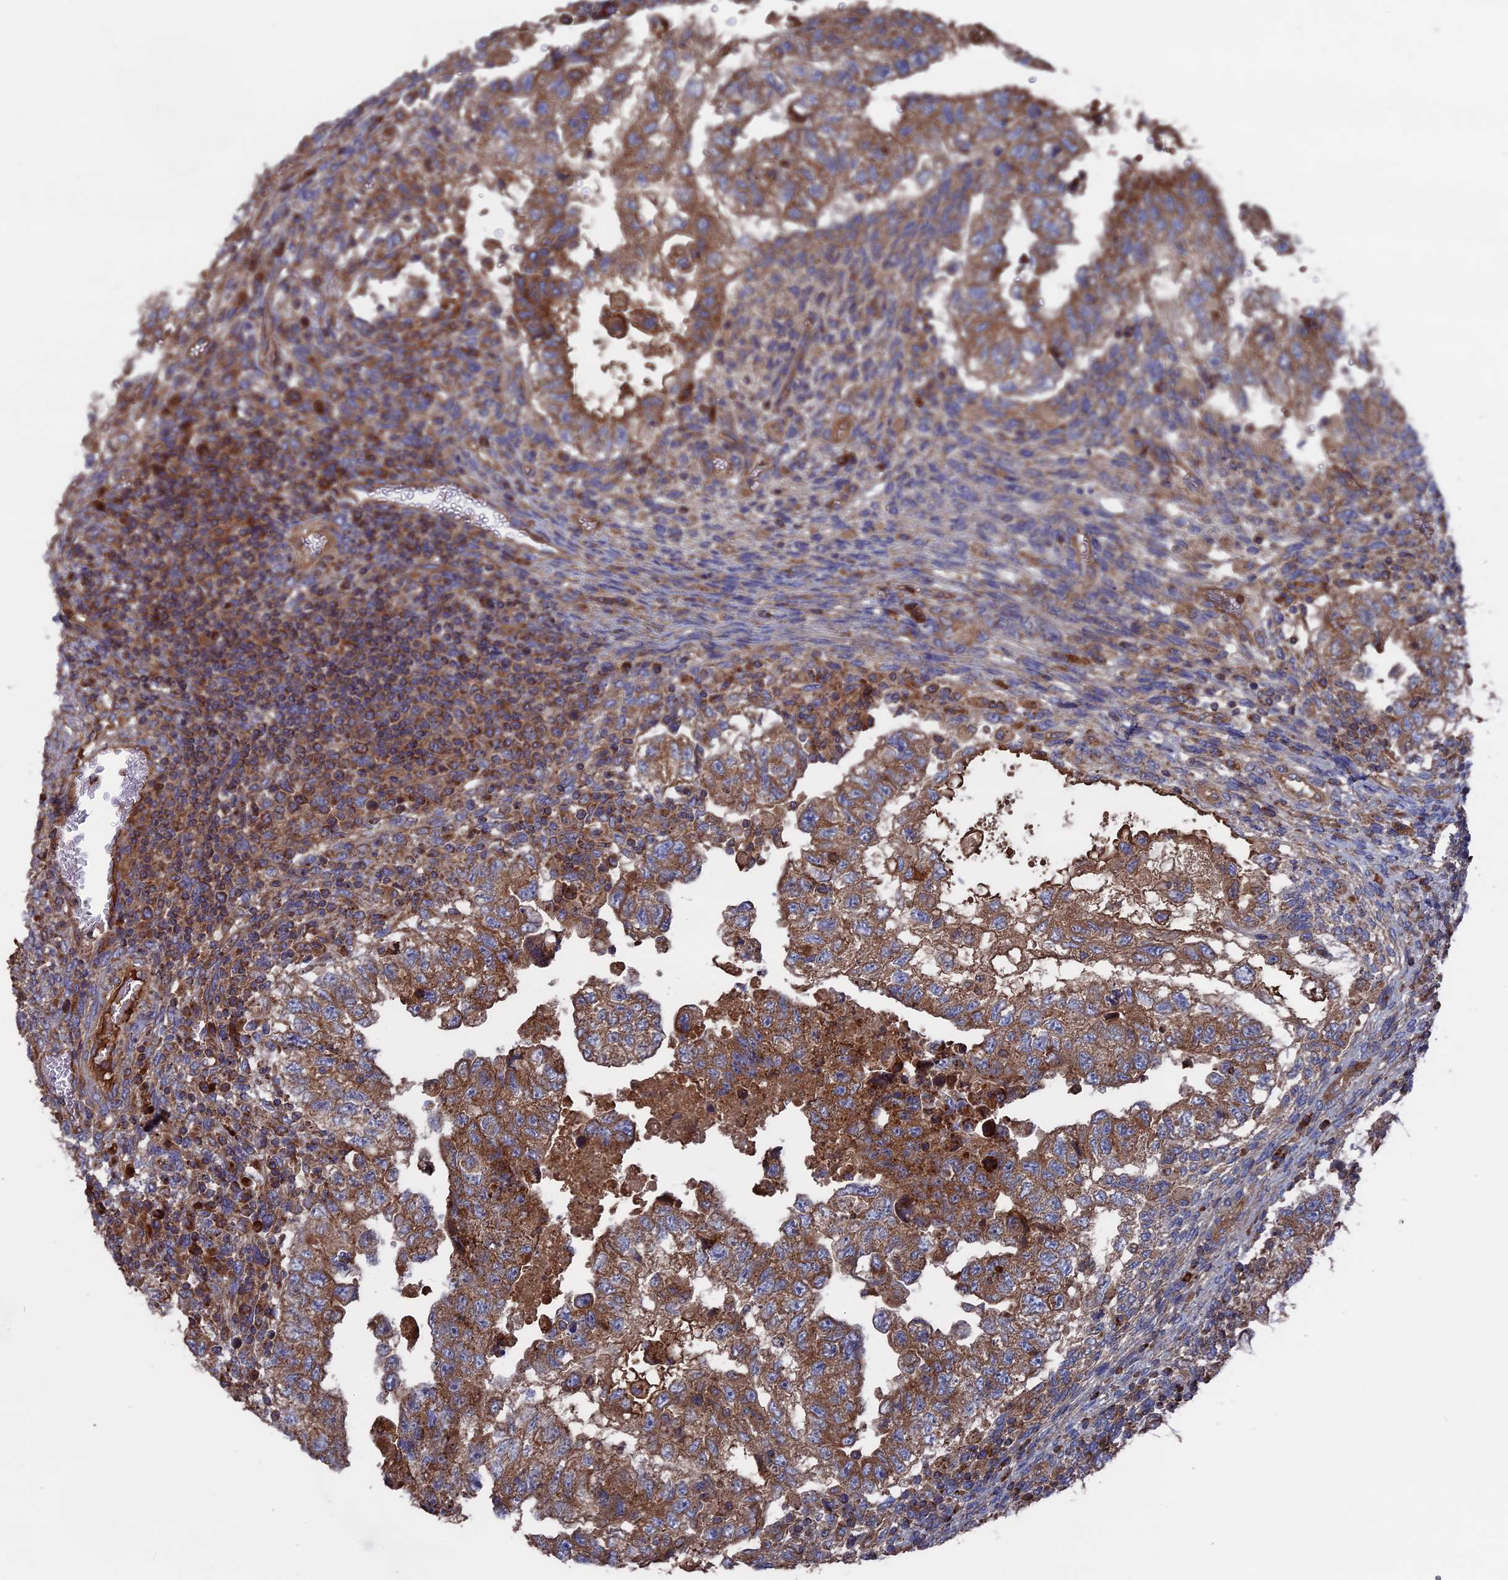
{"staining": {"intensity": "moderate", "quantity": ">75%", "location": "cytoplasmic/membranous"}, "tissue": "testis cancer", "cell_type": "Tumor cells", "image_type": "cancer", "snomed": [{"axis": "morphology", "description": "Carcinoma, Embryonal, NOS"}, {"axis": "topography", "description": "Testis"}], "caption": "Testis cancer stained with IHC reveals moderate cytoplasmic/membranous staining in approximately >75% of tumor cells. The staining was performed using DAB (3,3'-diaminobenzidine), with brown indicating positive protein expression. Nuclei are stained blue with hematoxylin.", "gene": "TELO2", "patient": {"sex": "male", "age": 36}}